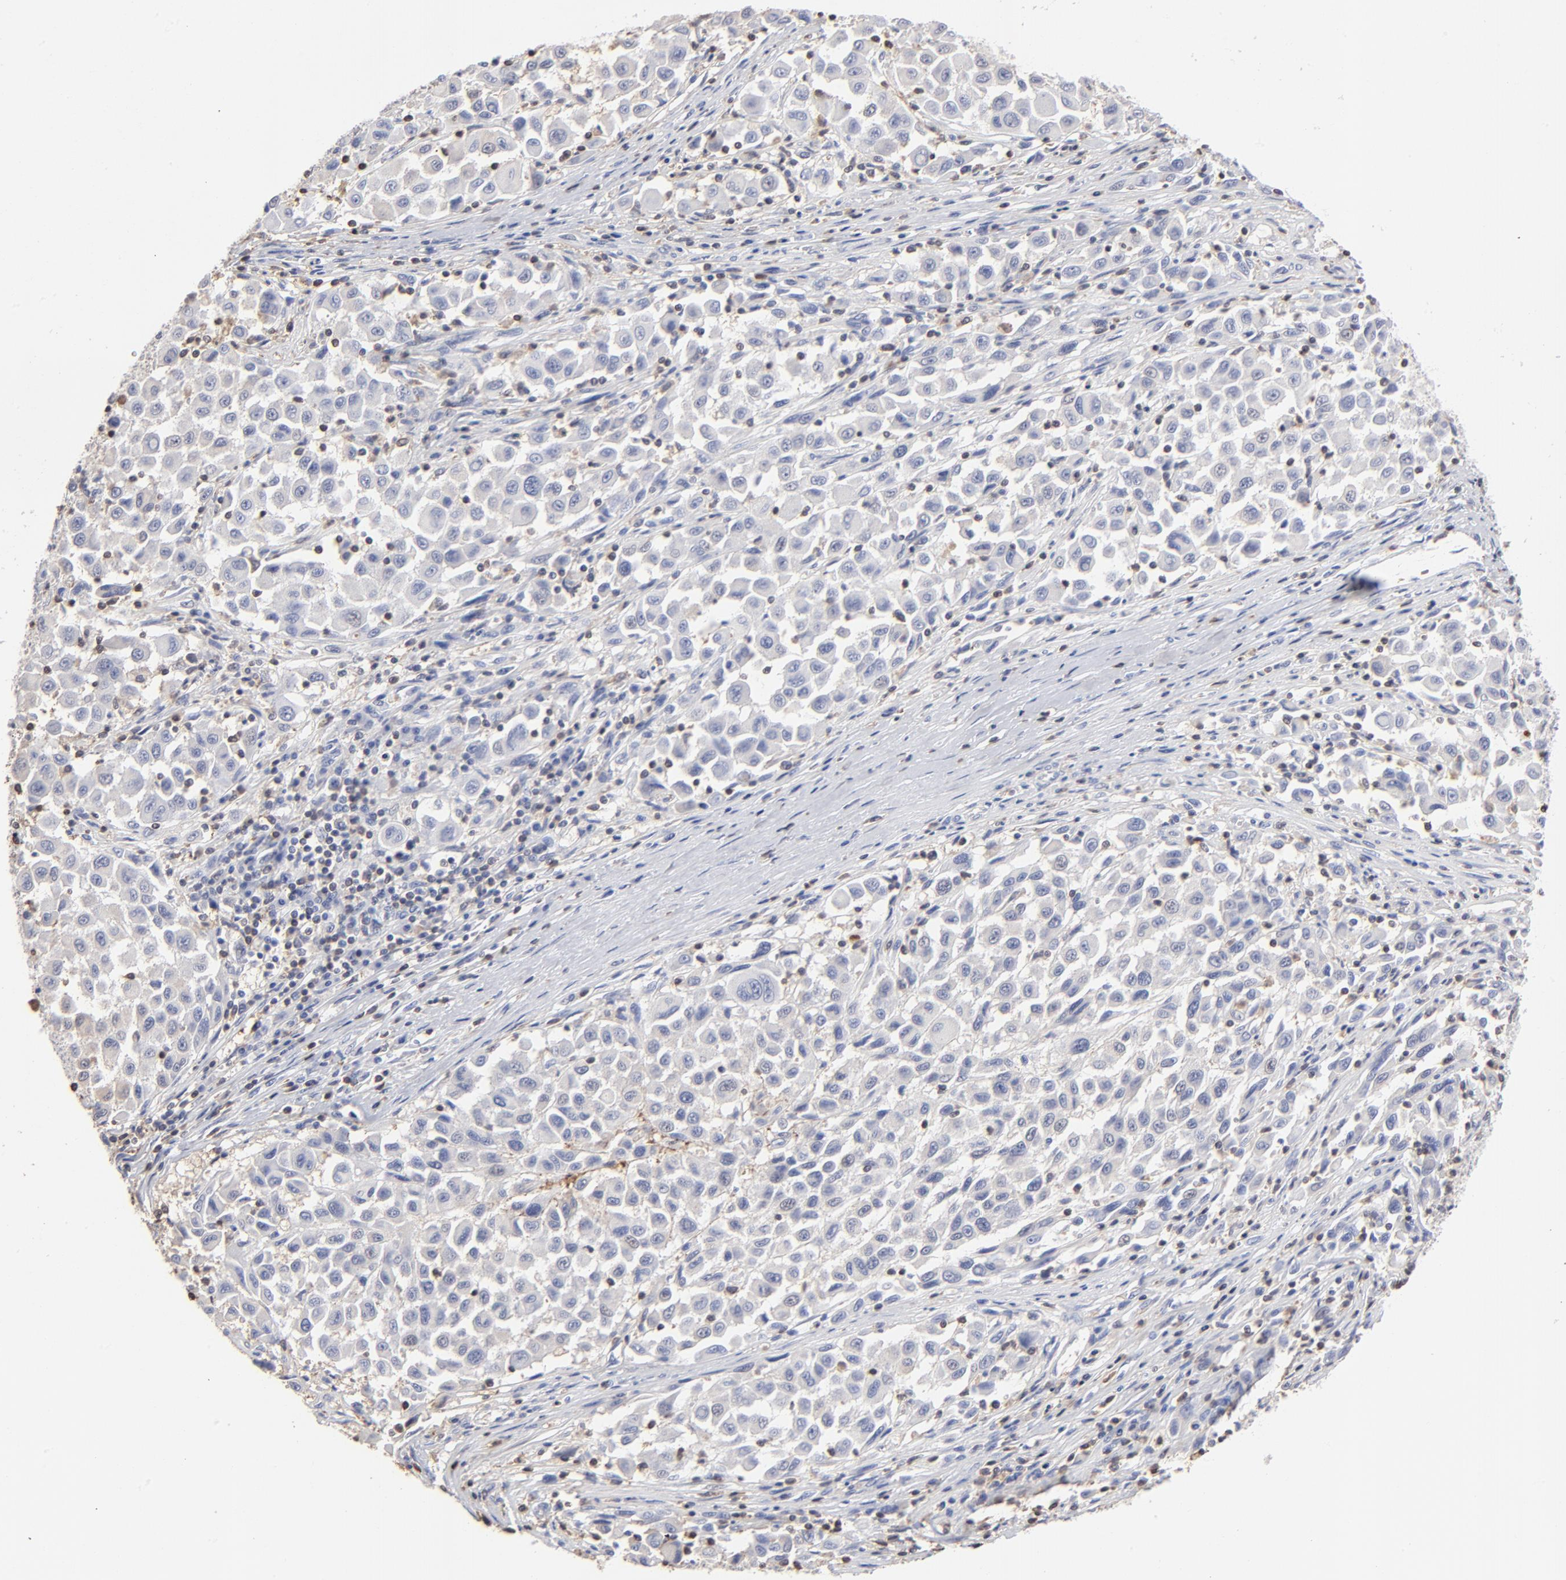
{"staining": {"intensity": "negative", "quantity": "none", "location": "none"}, "tissue": "melanoma", "cell_type": "Tumor cells", "image_type": "cancer", "snomed": [{"axis": "morphology", "description": "Malignant melanoma, Metastatic site"}, {"axis": "topography", "description": "Lymph node"}], "caption": "The photomicrograph reveals no significant positivity in tumor cells of malignant melanoma (metastatic site).", "gene": "TBXT", "patient": {"sex": "male", "age": 61}}